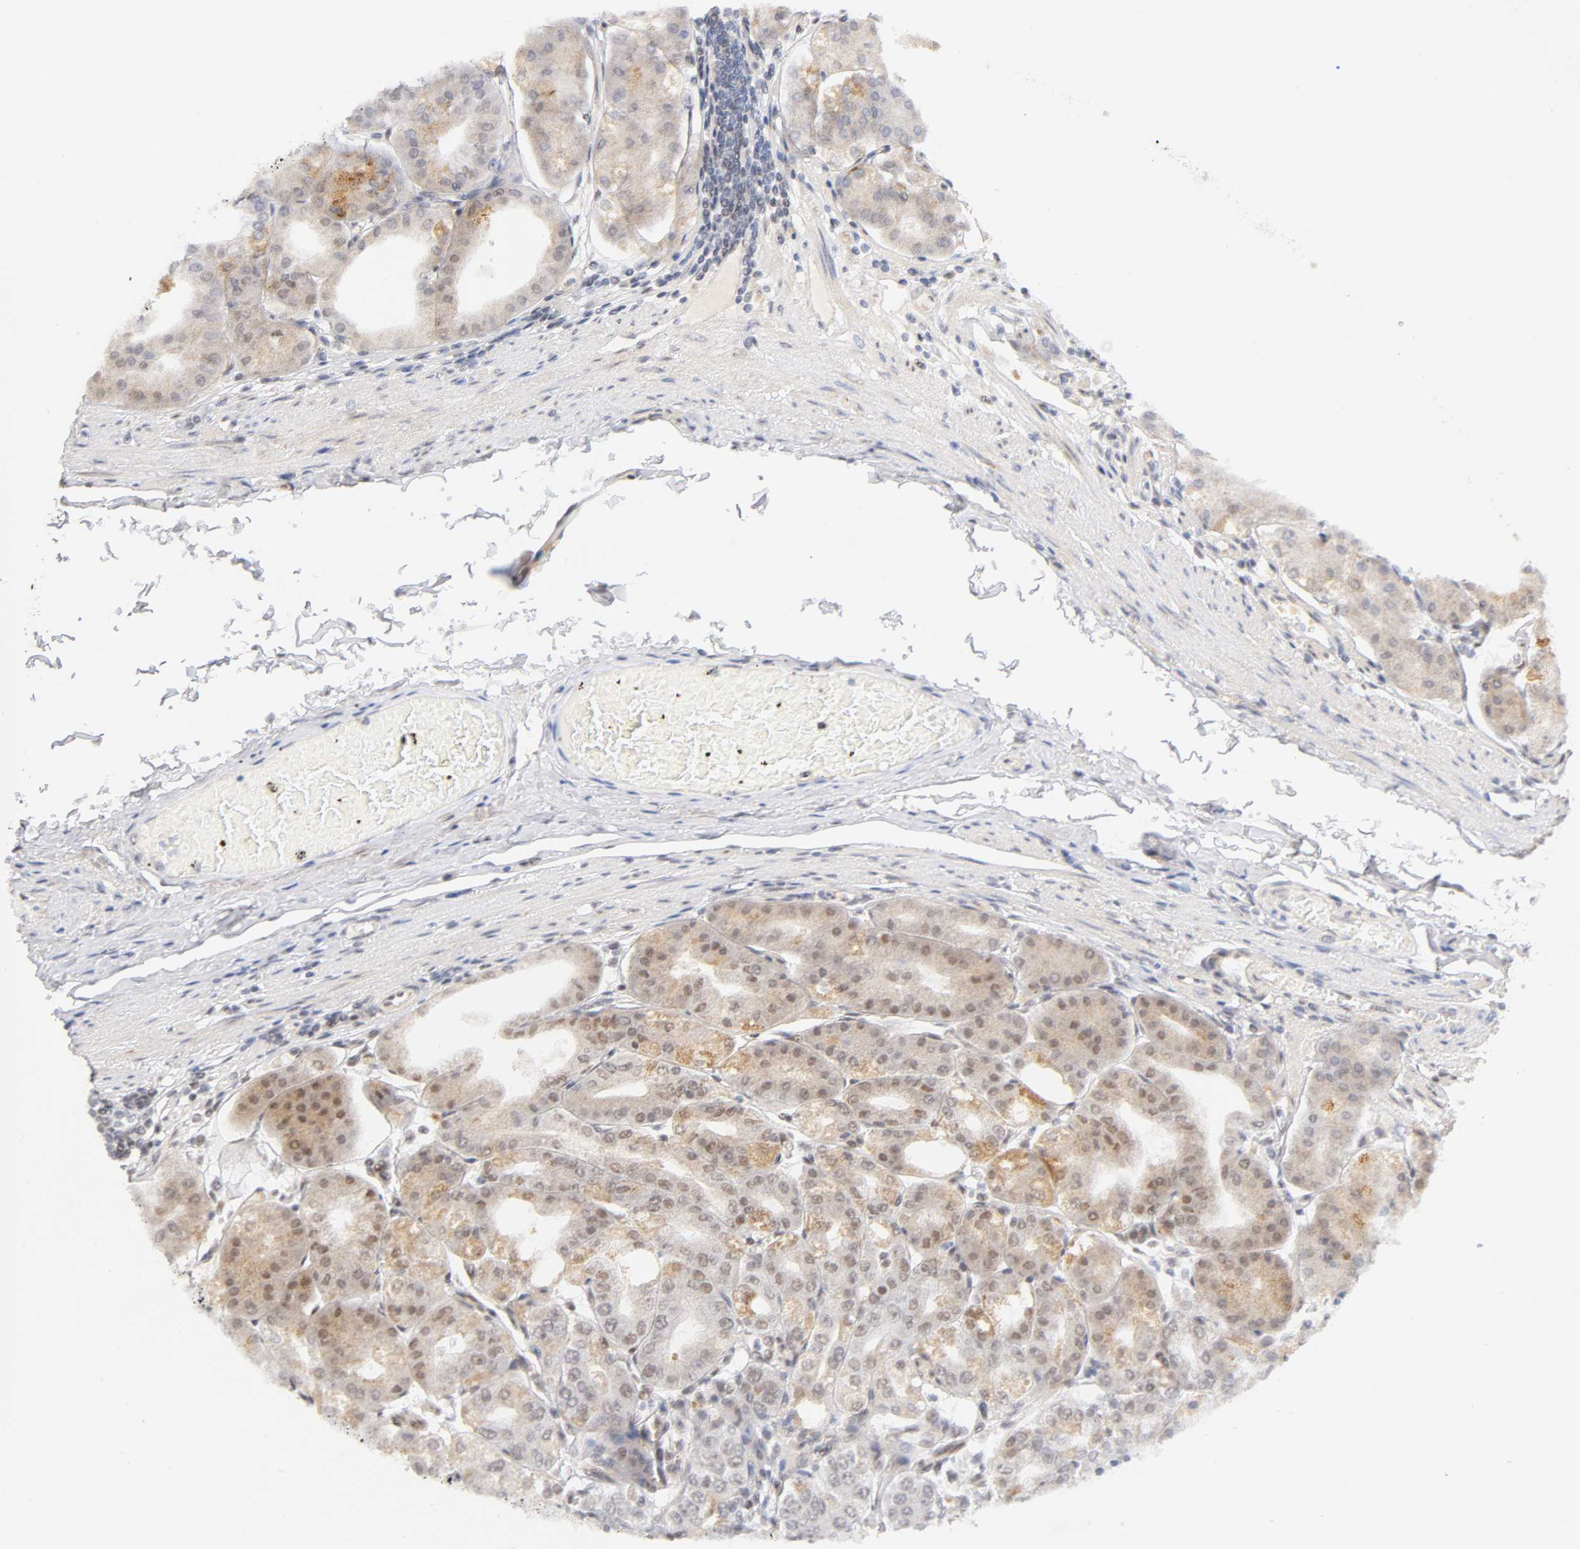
{"staining": {"intensity": "moderate", "quantity": "25%-75%", "location": "cytoplasmic/membranous,nuclear"}, "tissue": "stomach", "cell_type": "Glandular cells", "image_type": "normal", "snomed": [{"axis": "morphology", "description": "Normal tissue, NOS"}, {"axis": "topography", "description": "Stomach, lower"}], "caption": "Stomach stained with immunohistochemistry (IHC) displays moderate cytoplasmic/membranous,nuclear staining in approximately 25%-75% of glandular cells.", "gene": "TAF10", "patient": {"sex": "male", "age": 71}}